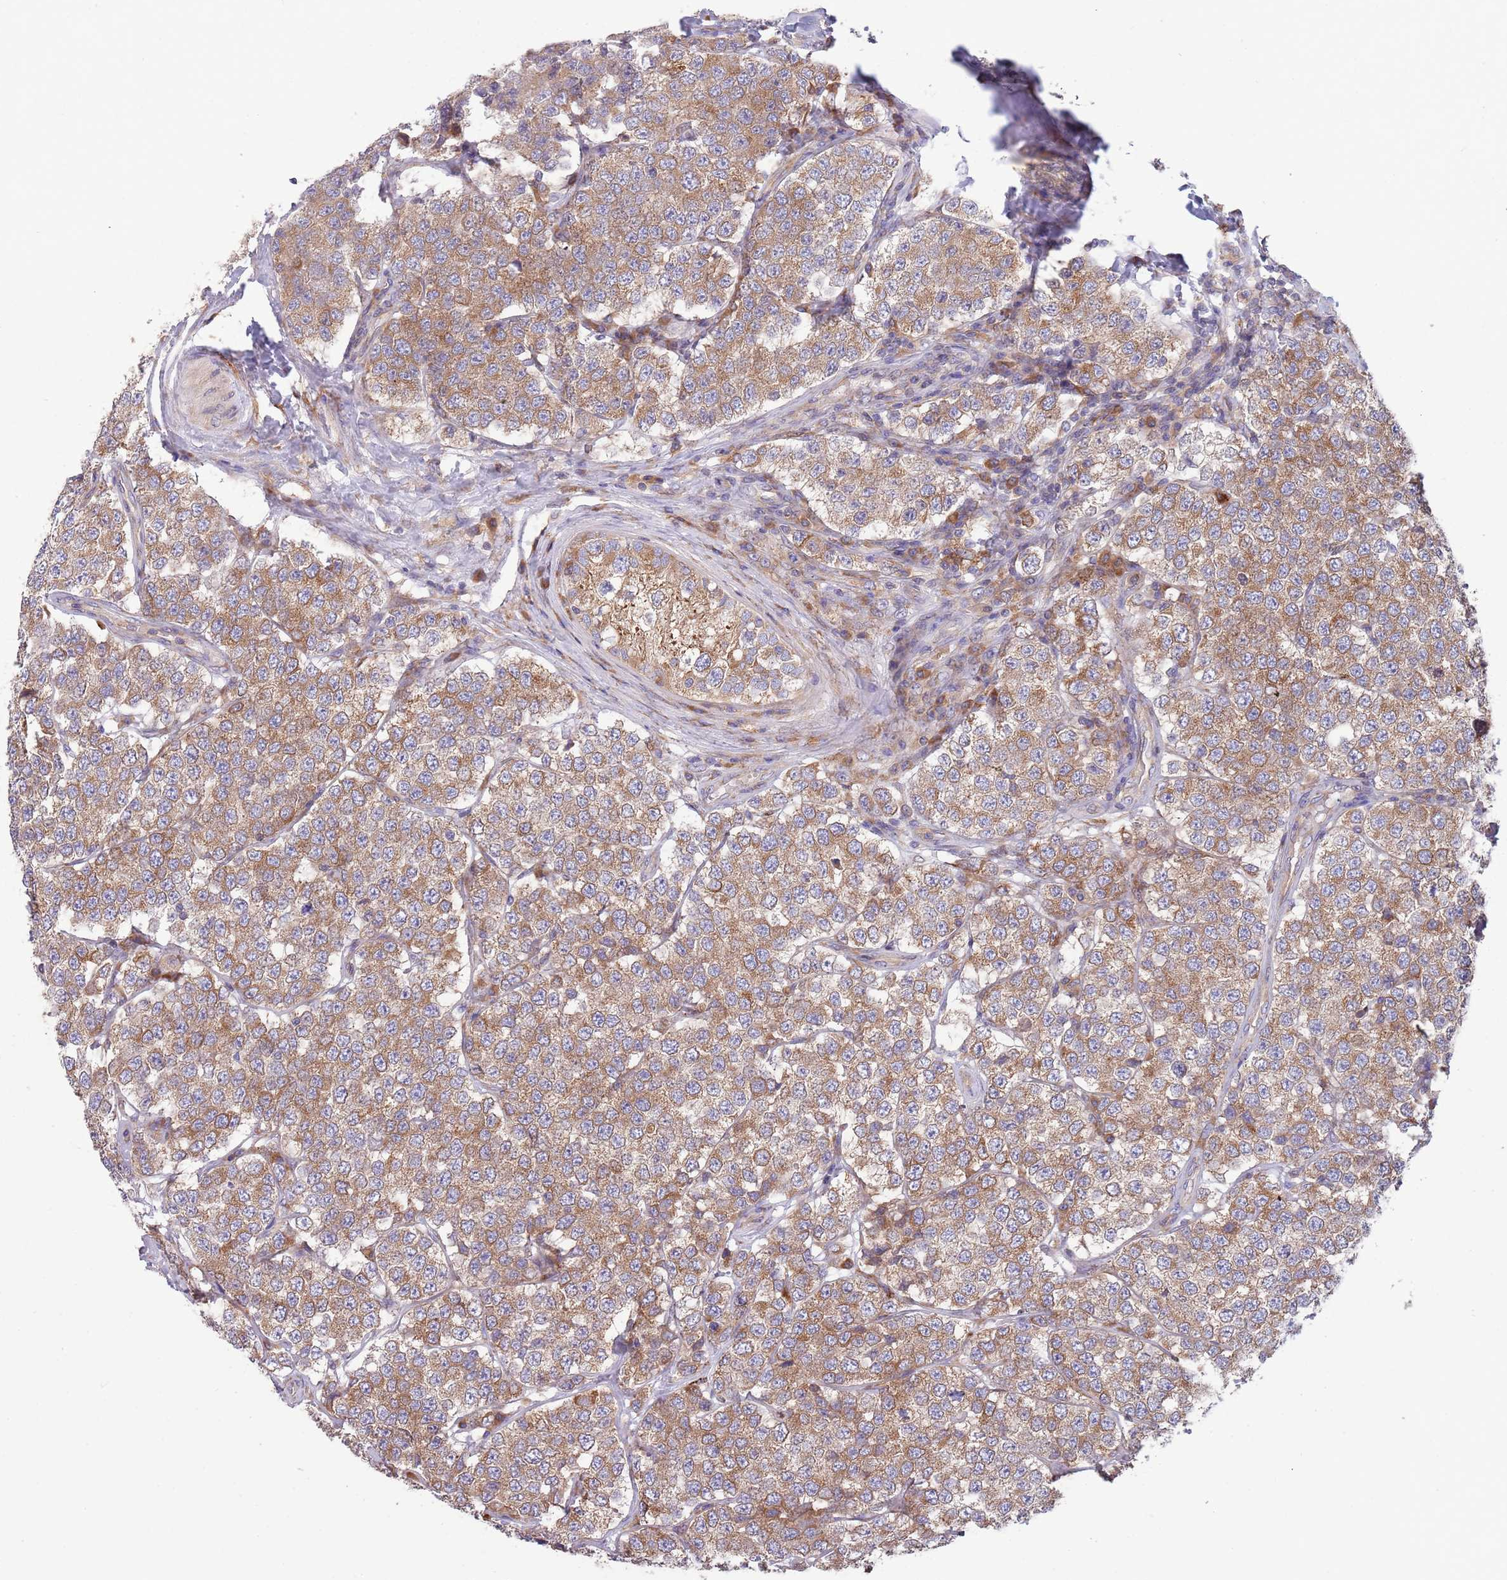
{"staining": {"intensity": "moderate", "quantity": ">75%", "location": "cytoplasmic/membranous"}, "tissue": "testis cancer", "cell_type": "Tumor cells", "image_type": "cancer", "snomed": [{"axis": "morphology", "description": "Seminoma, NOS"}, {"axis": "topography", "description": "Testis"}], "caption": "Immunohistochemistry (IHC) micrograph of neoplastic tissue: human testis cancer (seminoma) stained using IHC shows medium levels of moderate protein expression localized specifically in the cytoplasmic/membranous of tumor cells, appearing as a cytoplasmic/membranous brown color.", "gene": "ARMCX6", "patient": {"sex": "male", "age": 34}}